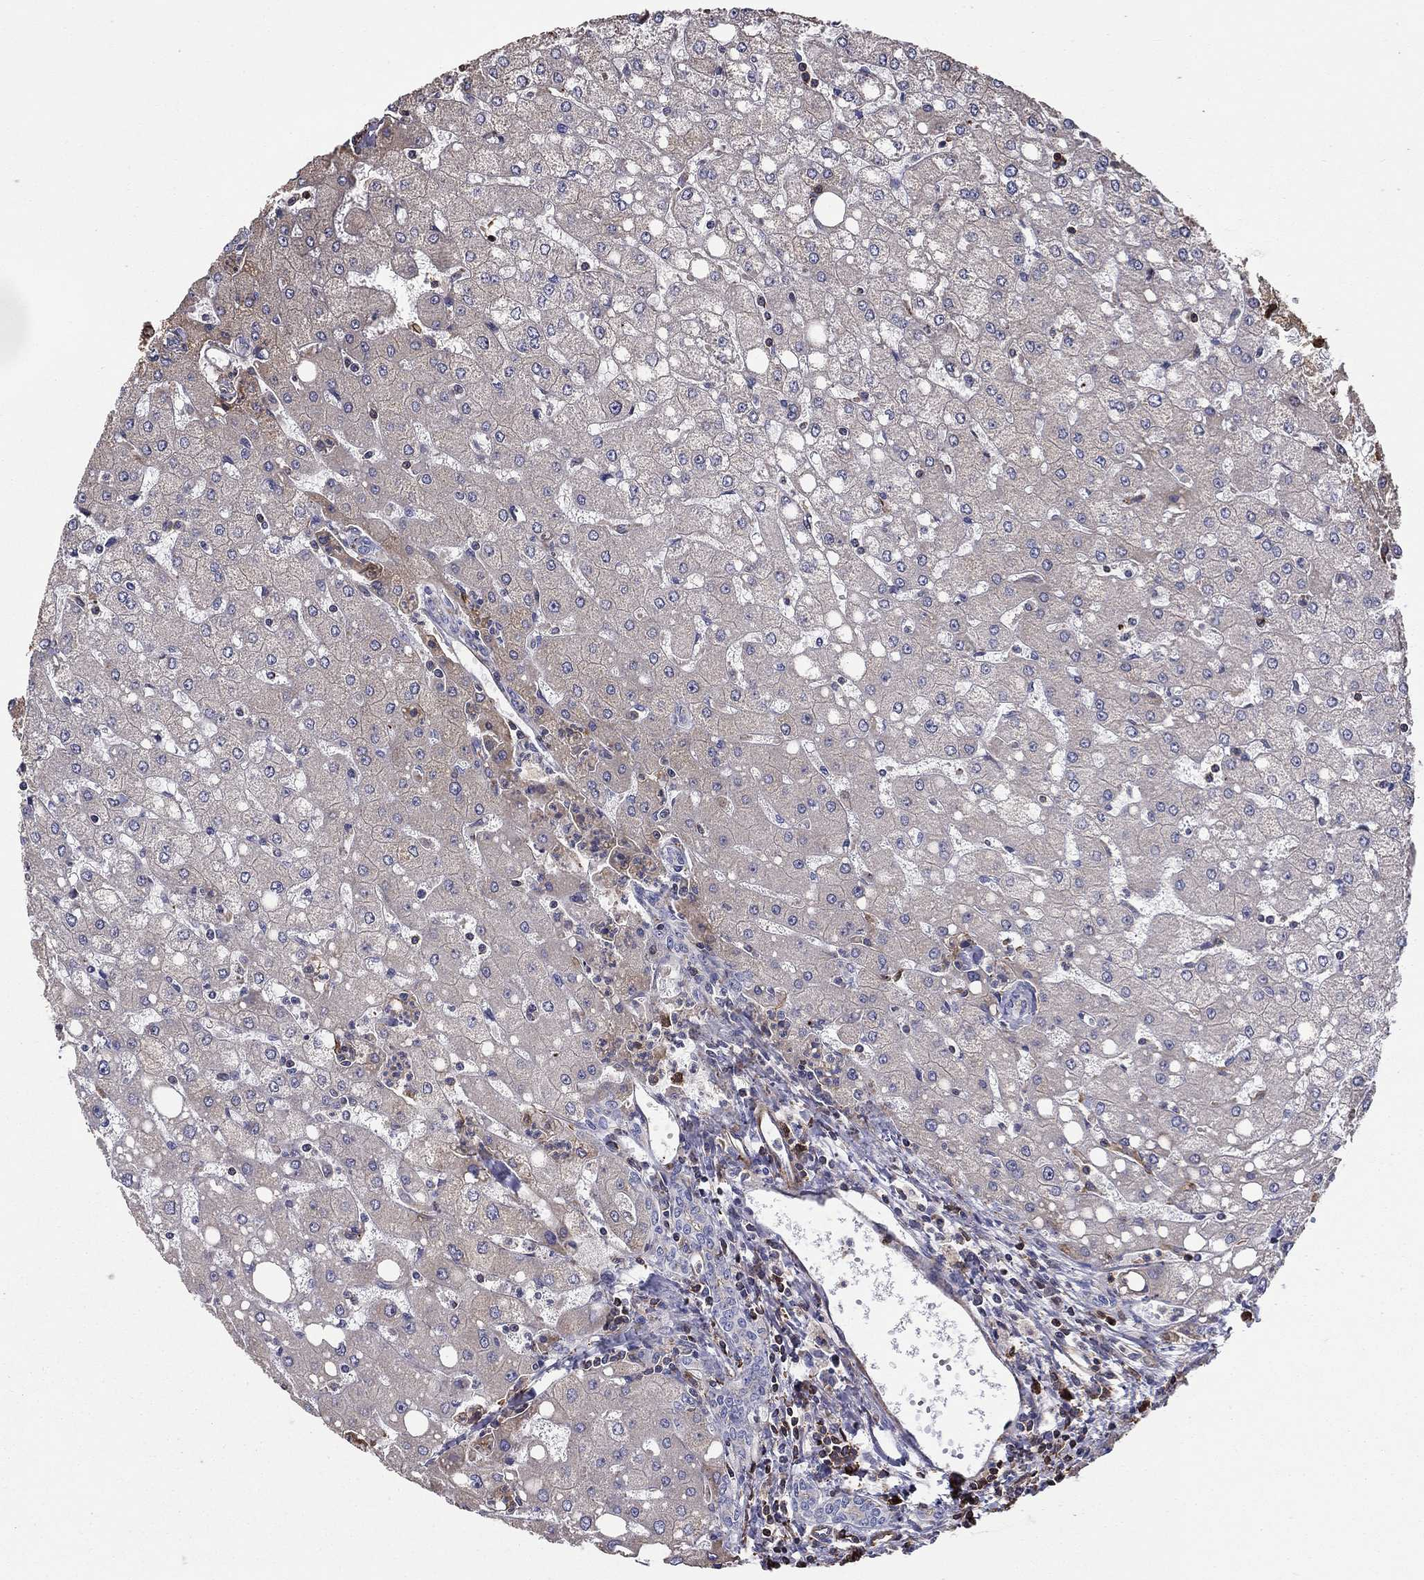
{"staining": {"intensity": "negative", "quantity": "none", "location": "none"}, "tissue": "liver", "cell_type": "Cholangiocytes", "image_type": "normal", "snomed": [{"axis": "morphology", "description": "Normal tissue, NOS"}, {"axis": "topography", "description": "Liver"}], "caption": "Immunohistochemistry (IHC) histopathology image of normal liver stained for a protein (brown), which shows no expression in cholangiocytes. Nuclei are stained in blue.", "gene": "NPHP1", "patient": {"sex": "female", "age": 53}}